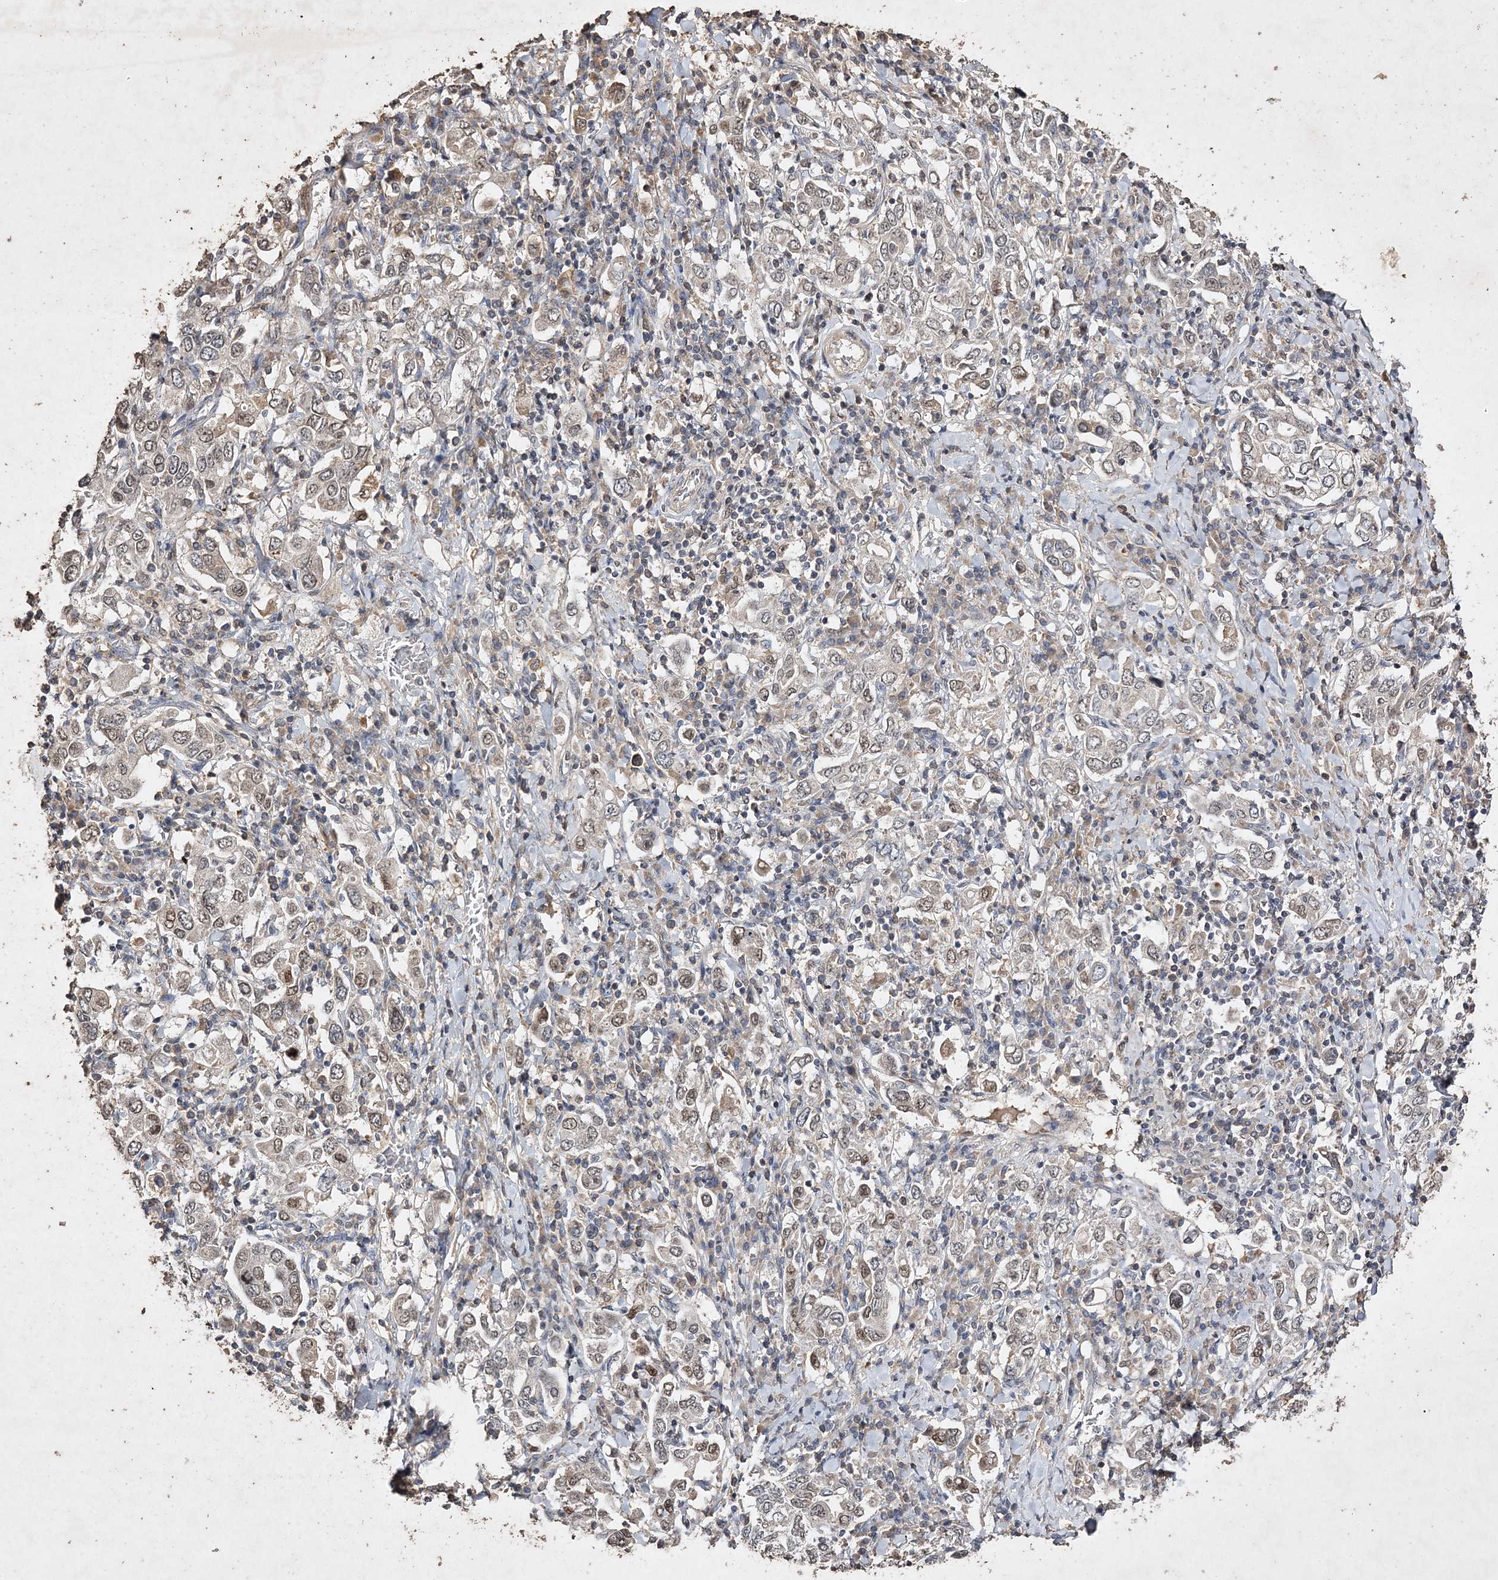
{"staining": {"intensity": "weak", "quantity": "25%-75%", "location": "nuclear"}, "tissue": "stomach cancer", "cell_type": "Tumor cells", "image_type": "cancer", "snomed": [{"axis": "morphology", "description": "Adenocarcinoma, NOS"}, {"axis": "topography", "description": "Stomach, upper"}], "caption": "An immunohistochemistry (IHC) photomicrograph of tumor tissue is shown. Protein staining in brown highlights weak nuclear positivity in adenocarcinoma (stomach) within tumor cells.", "gene": "C3orf38", "patient": {"sex": "male", "age": 62}}